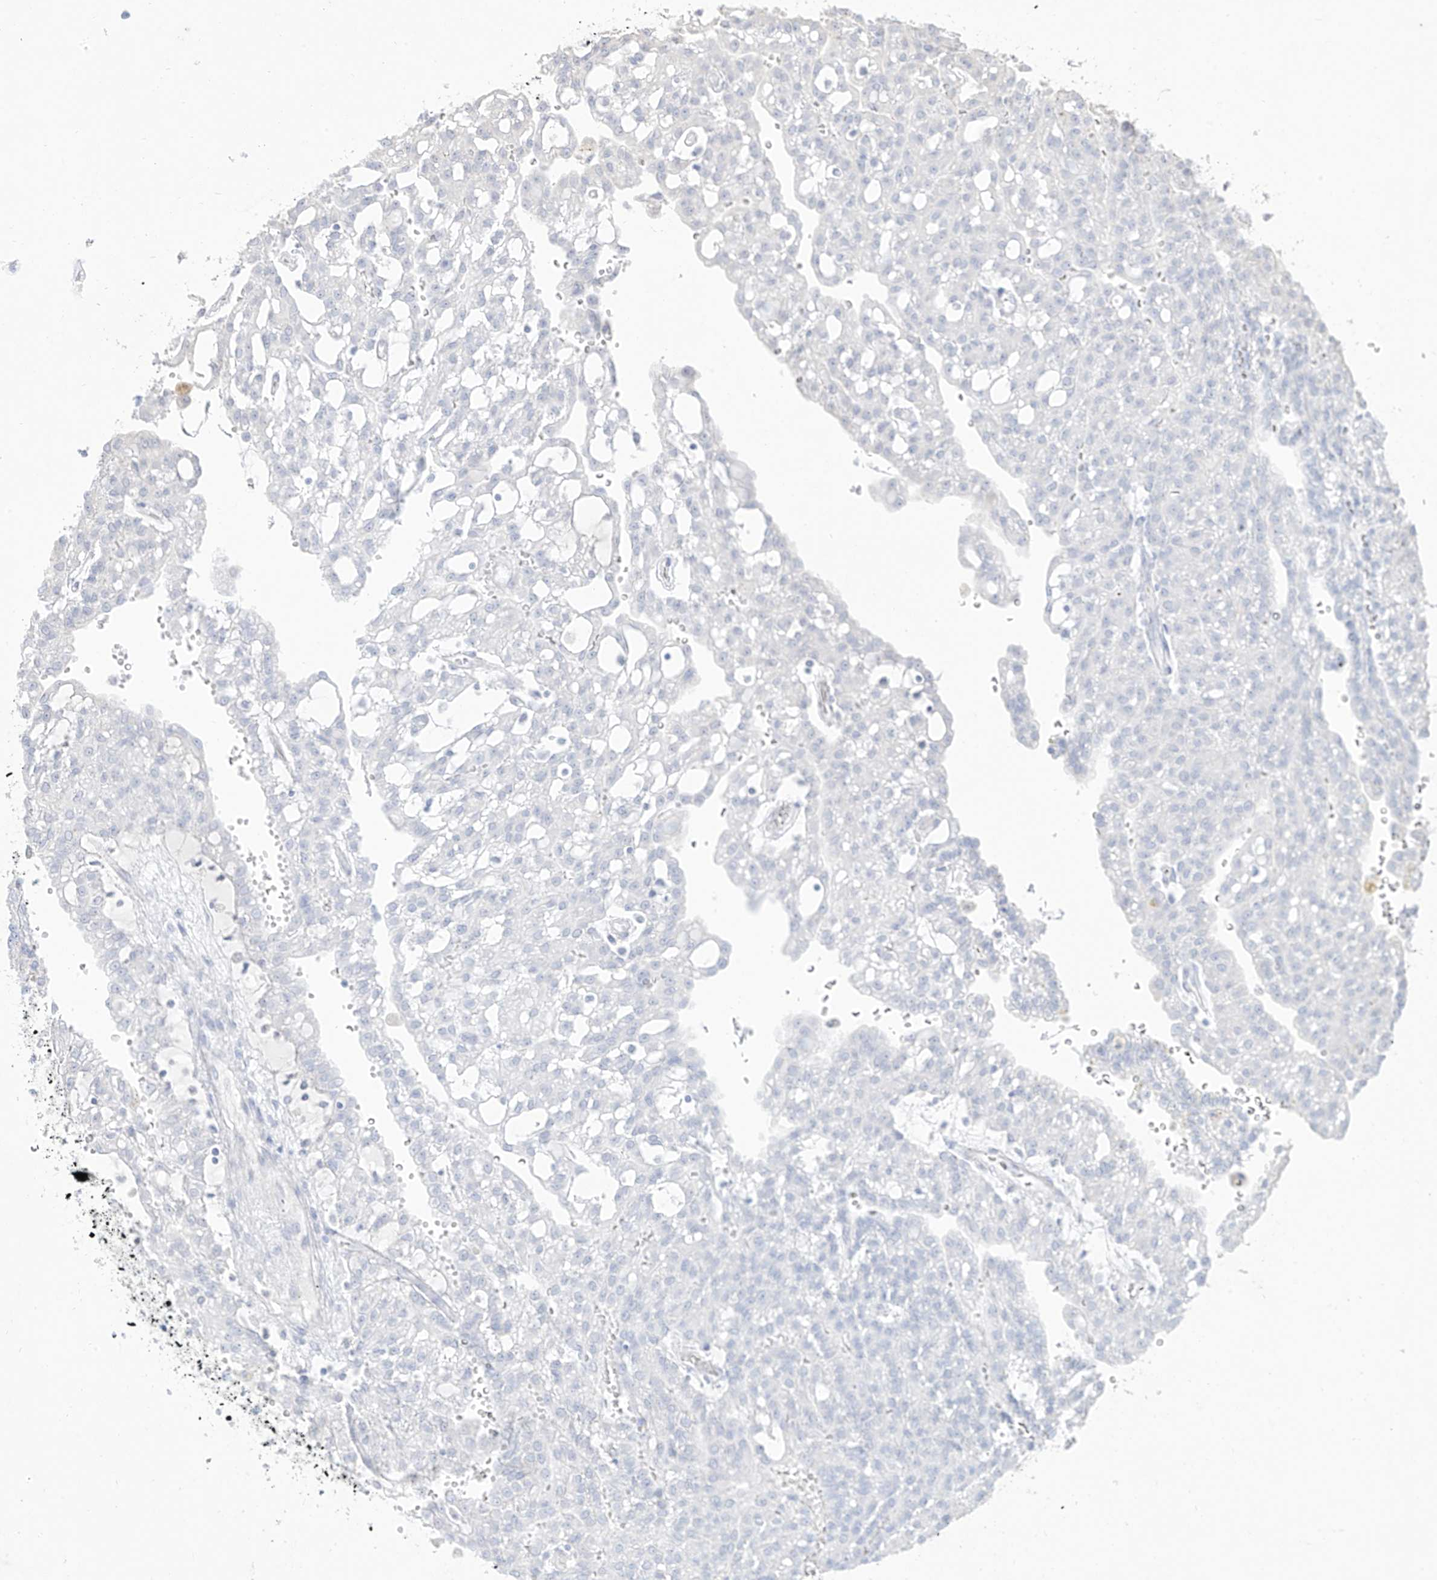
{"staining": {"intensity": "negative", "quantity": "none", "location": "none"}, "tissue": "renal cancer", "cell_type": "Tumor cells", "image_type": "cancer", "snomed": [{"axis": "morphology", "description": "Adenocarcinoma, NOS"}, {"axis": "topography", "description": "Kidney"}], "caption": "This histopathology image is of adenocarcinoma (renal) stained with IHC to label a protein in brown with the nuclei are counter-stained blue. There is no positivity in tumor cells.", "gene": "TGM4", "patient": {"sex": "male", "age": 63}}